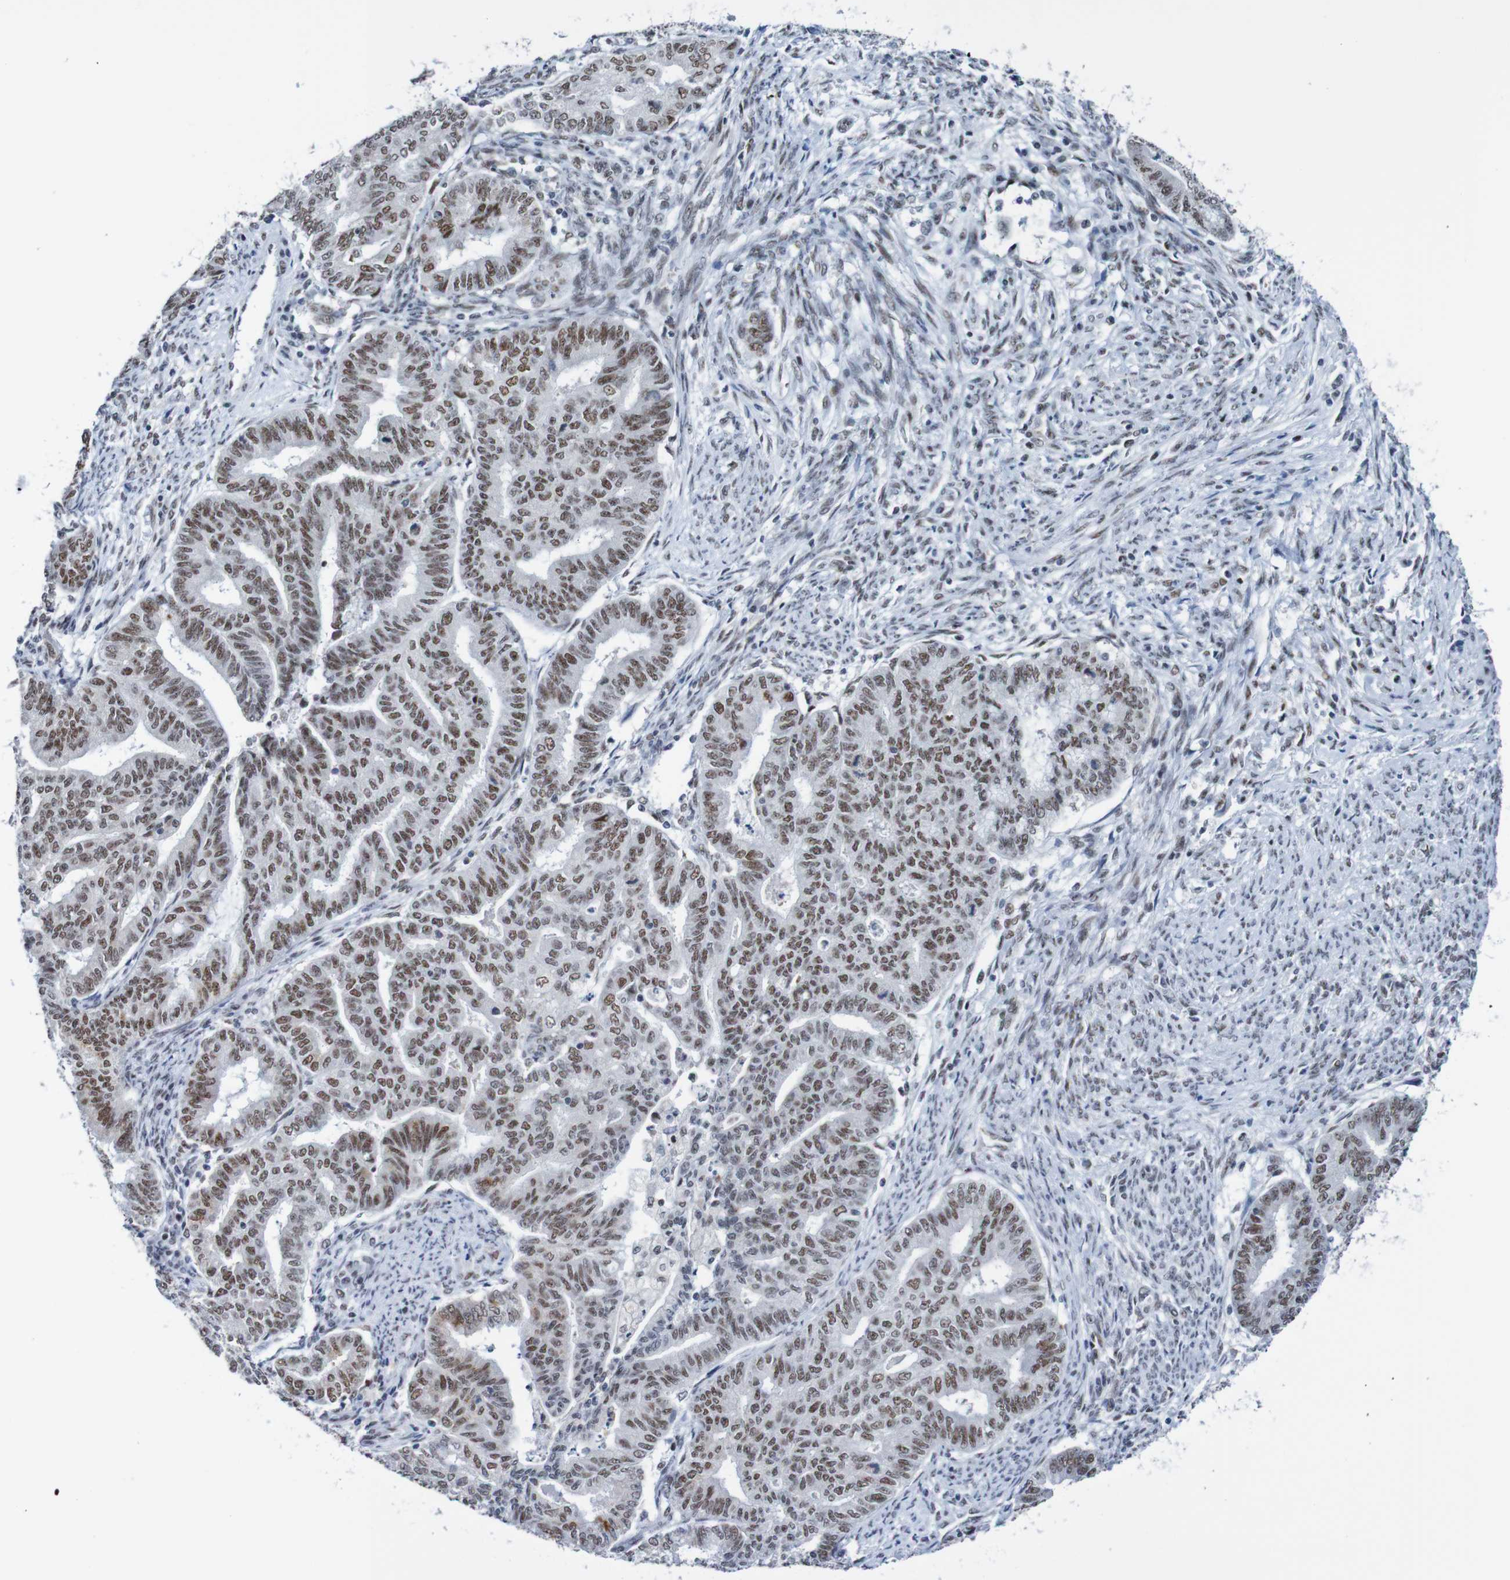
{"staining": {"intensity": "moderate", "quantity": "25%-75%", "location": "nuclear"}, "tissue": "endometrial cancer", "cell_type": "Tumor cells", "image_type": "cancer", "snomed": [{"axis": "morphology", "description": "Adenocarcinoma, NOS"}, {"axis": "topography", "description": "Endometrium"}], "caption": "Immunohistochemistry (IHC) (DAB (3,3'-diaminobenzidine)) staining of human adenocarcinoma (endometrial) demonstrates moderate nuclear protein expression in about 25%-75% of tumor cells. (brown staining indicates protein expression, while blue staining denotes nuclei).", "gene": "CDC5L", "patient": {"sex": "female", "age": 79}}